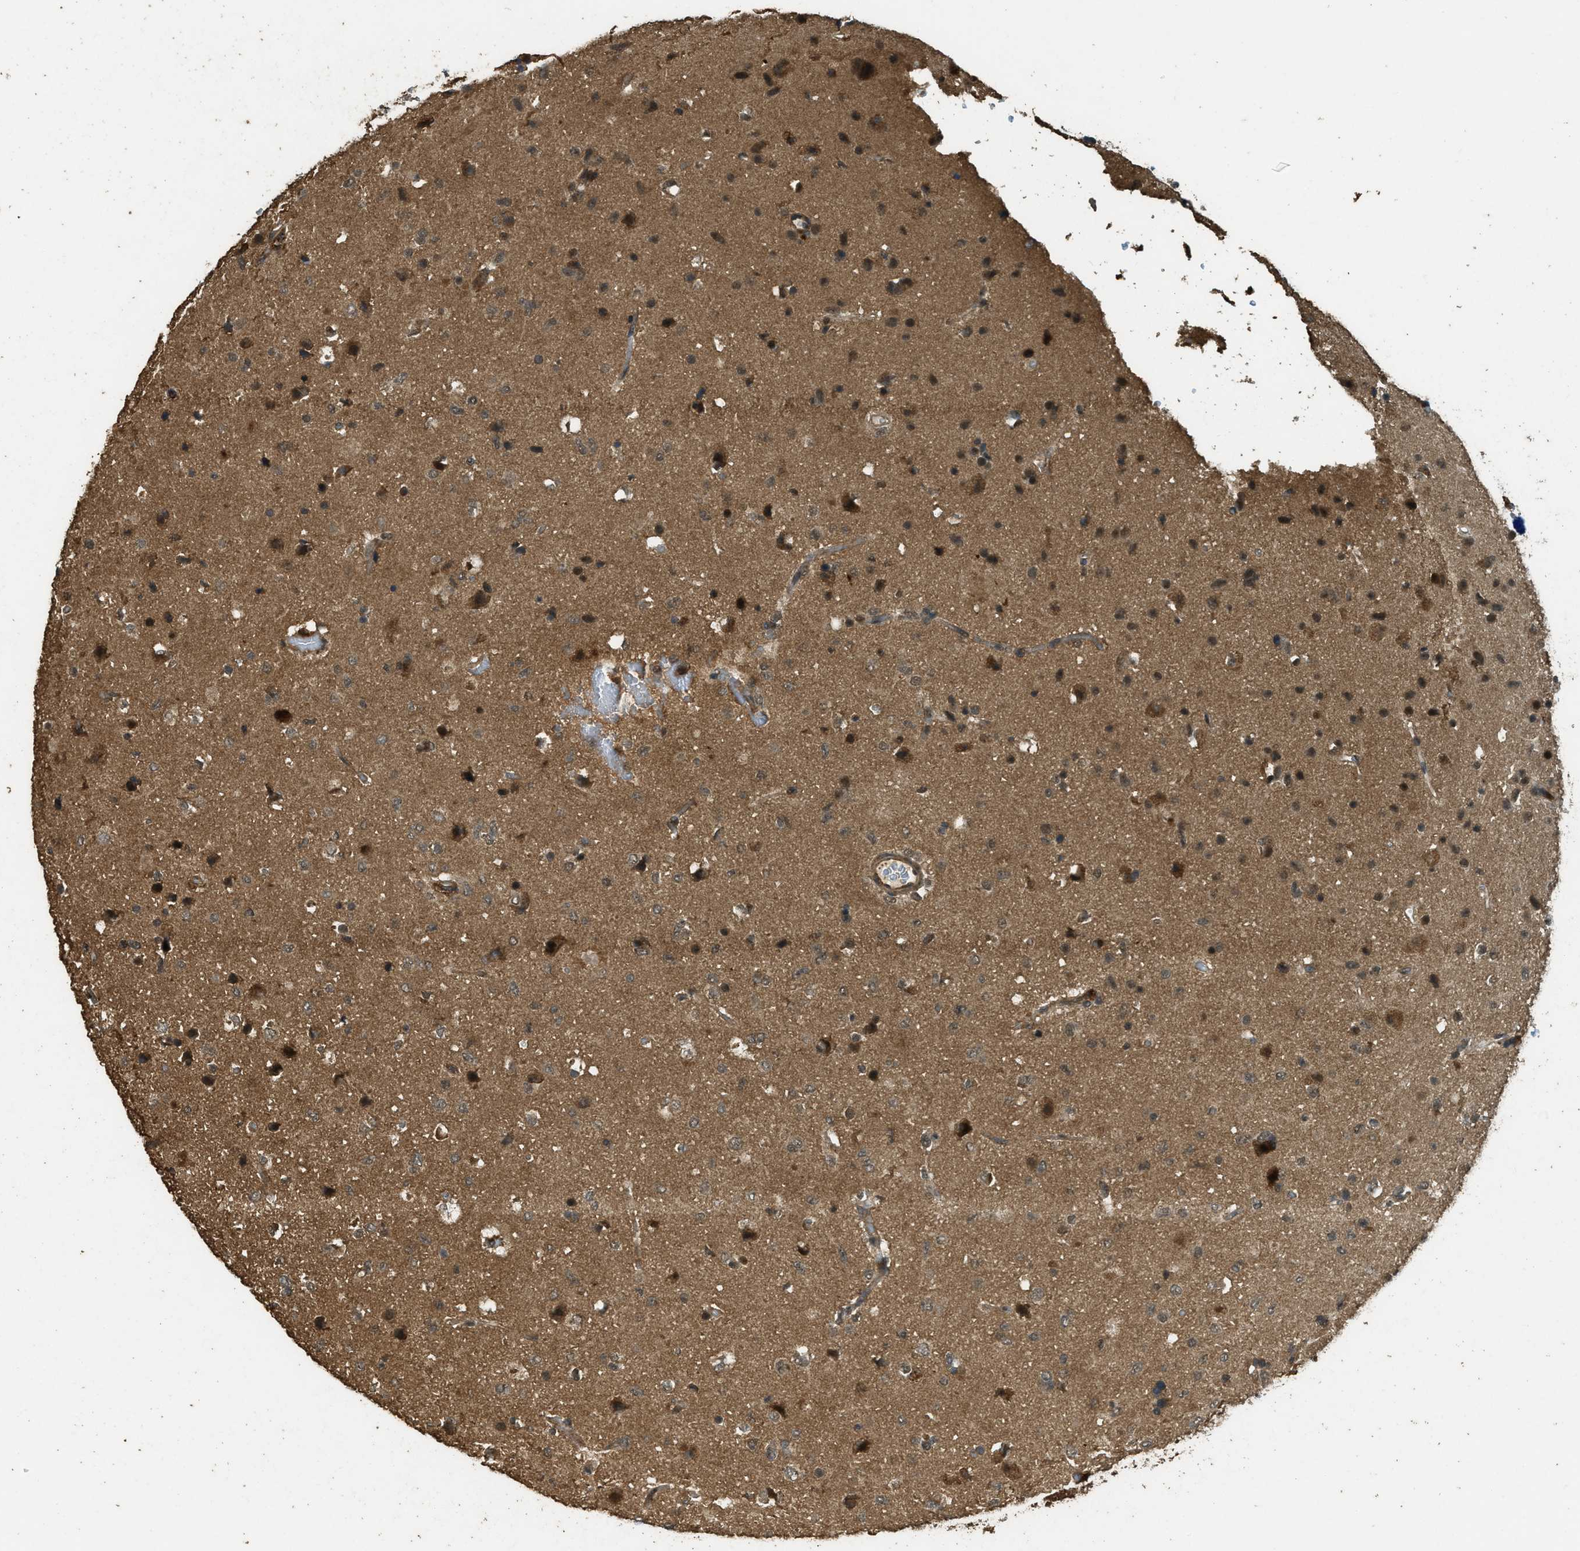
{"staining": {"intensity": "moderate", "quantity": "<25%", "location": "cytoplasmic/membranous"}, "tissue": "glioma", "cell_type": "Tumor cells", "image_type": "cancer", "snomed": [{"axis": "morphology", "description": "Glioma, malignant, Low grade"}, {"axis": "topography", "description": "Brain"}], "caption": "Protein expression analysis of human glioma reveals moderate cytoplasmic/membranous expression in about <25% of tumor cells.", "gene": "PPP6R3", "patient": {"sex": "male", "age": 77}}